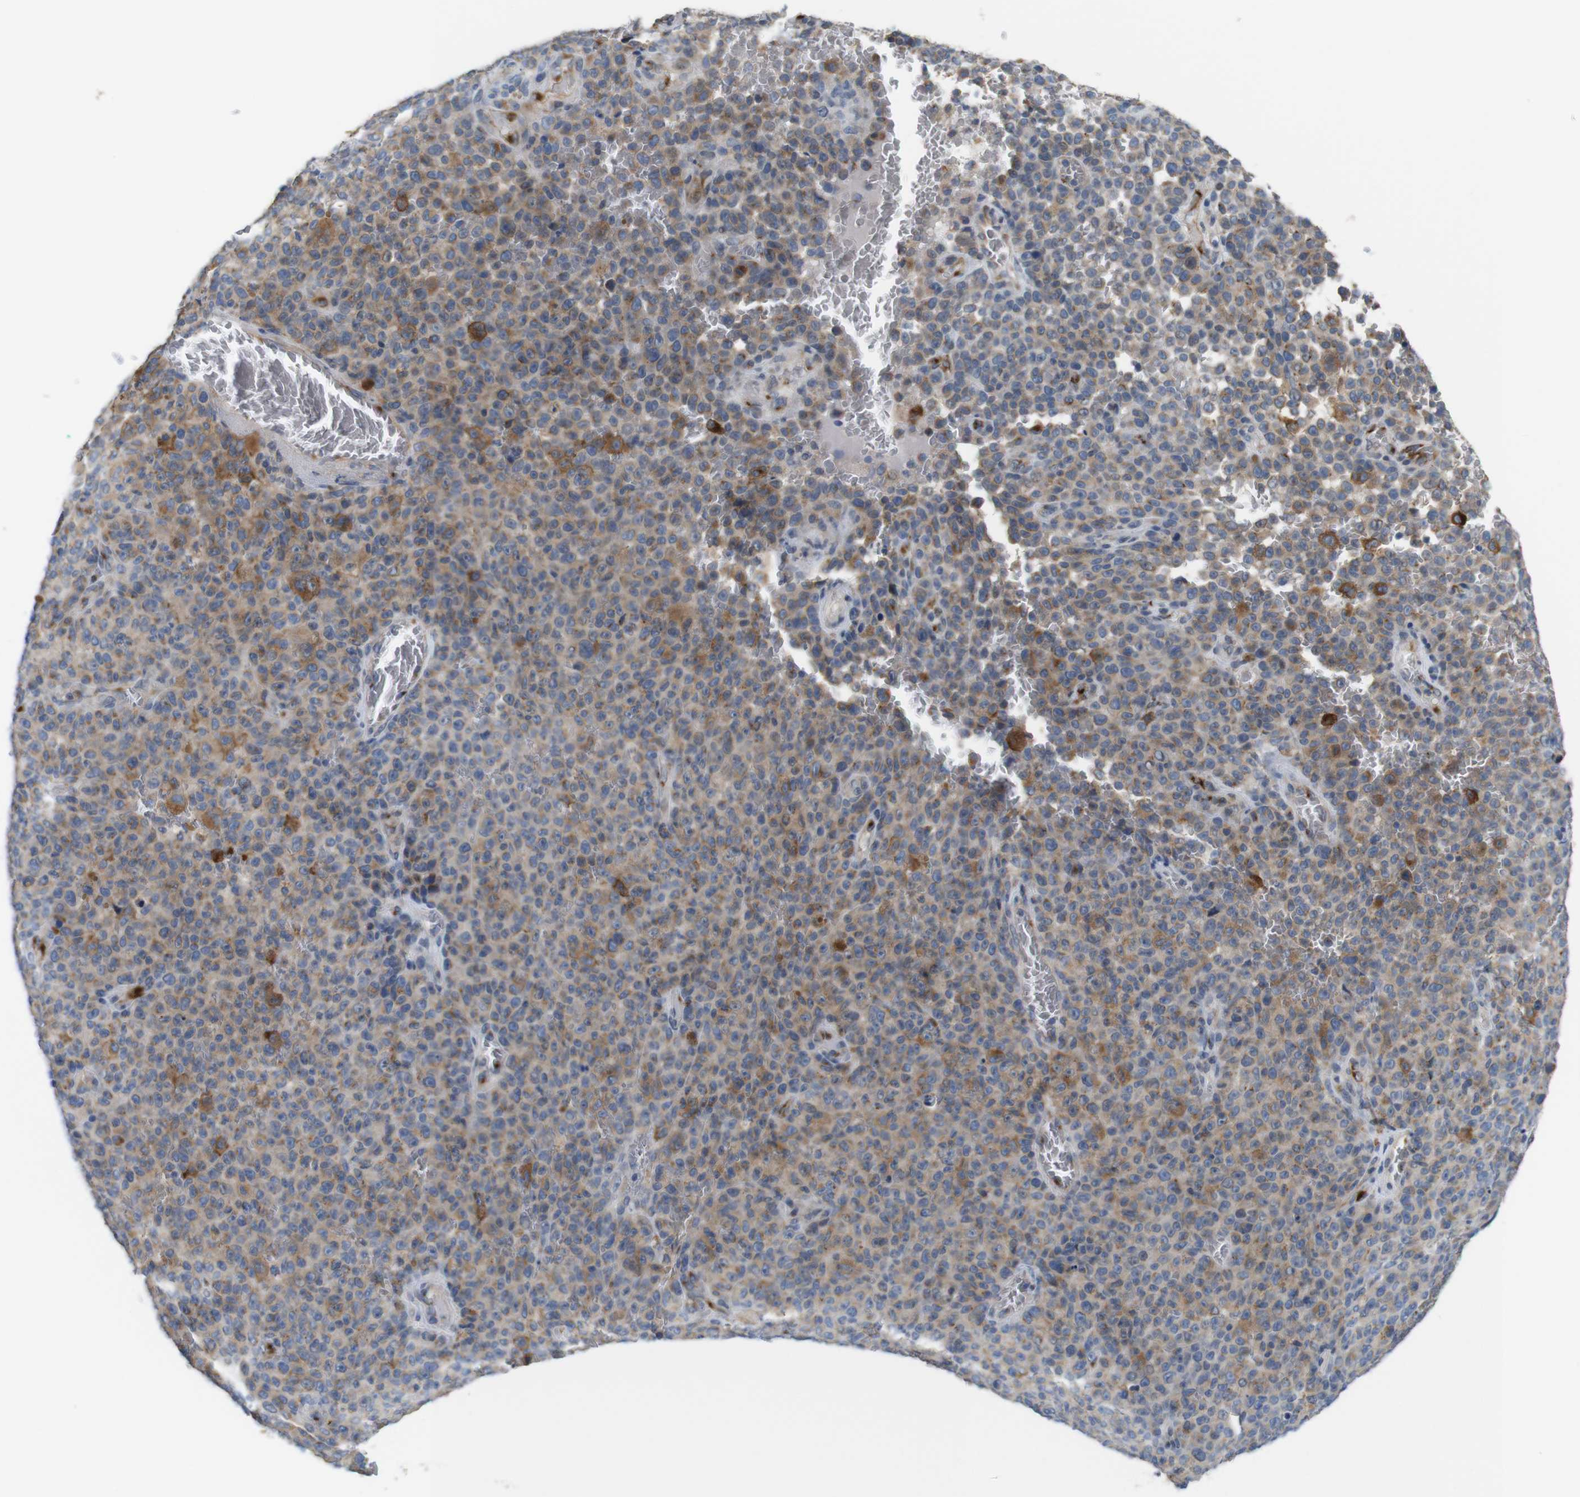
{"staining": {"intensity": "moderate", "quantity": ">75%", "location": "cytoplasmic/membranous"}, "tissue": "melanoma", "cell_type": "Tumor cells", "image_type": "cancer", "snomed": [{"axis": "morphology", "description": "Malignant melanoma, NOS"}, {"axis": "topography", "description": "Skin"}], "caption": "High-power microscopy captured an immunohistochemistry image of melanoma, revealing moderate cytoplasmic/membranous positivity in about >75% of tumor cells.", "gene": "EFCAB14", "patient": {"sex": "female", "age": 82}}